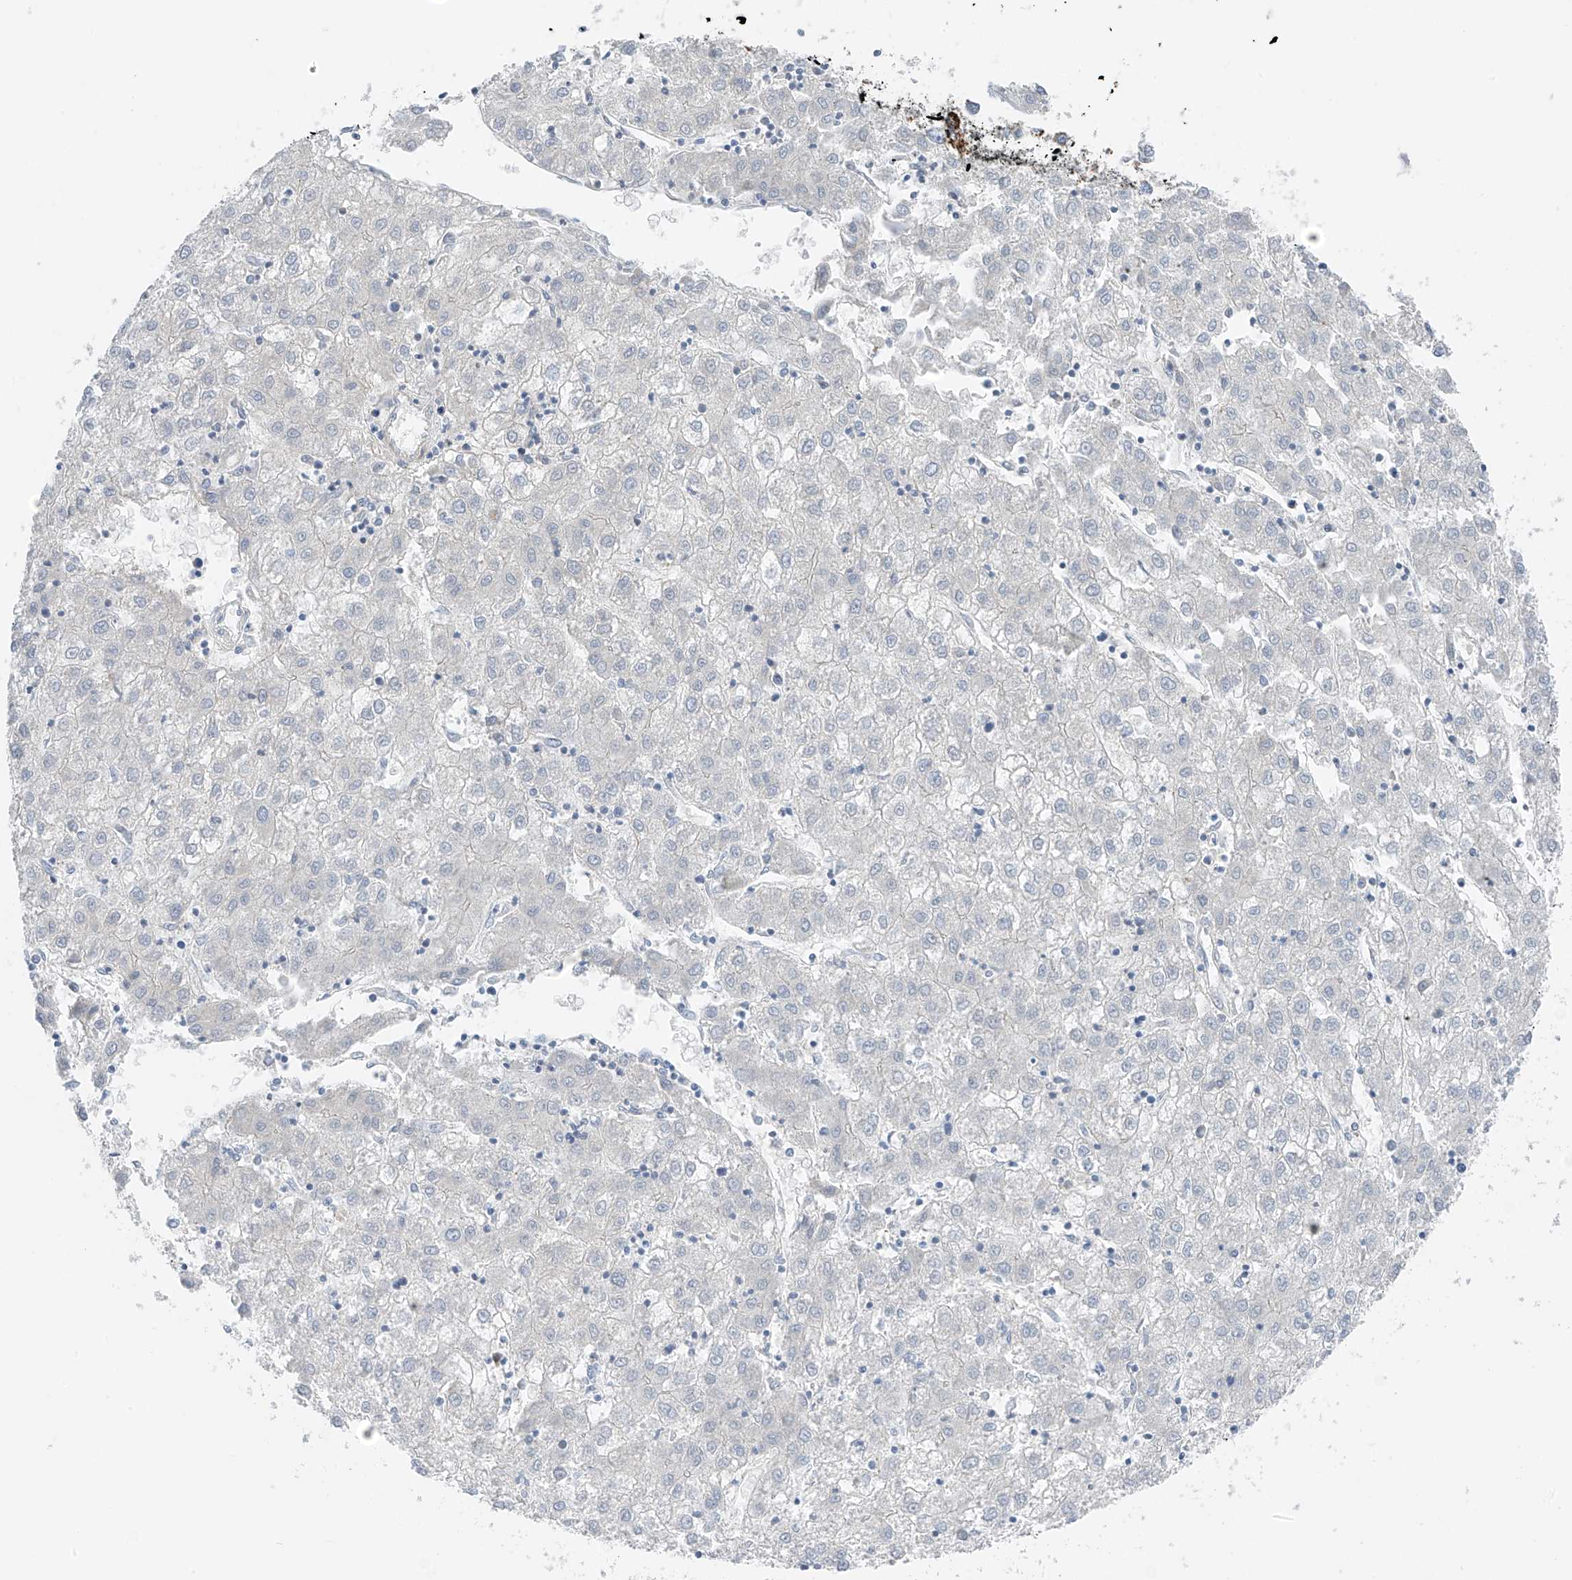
{"staining": {"intensity": "negative", "quantity": "none", "location": "none"}, "tissue": "liver cancer", "cell_type": "Tumor cells", "image_type": "cancer", "snomed": [{"axis": "morphology", "description": "Carcinoma, Hepatocellular, NOS"}, {"axis": "topography", "description": "Liver"}], "caption": "Tumor cells are negative for protein expression in human liver hepatocellular carcinoma. (DAB immunohistochemistry (IHC) visualized using brightfield microscopy, high magnification).", "gene": "NALCN", "patient": {"sex": "male", "age": 72}}